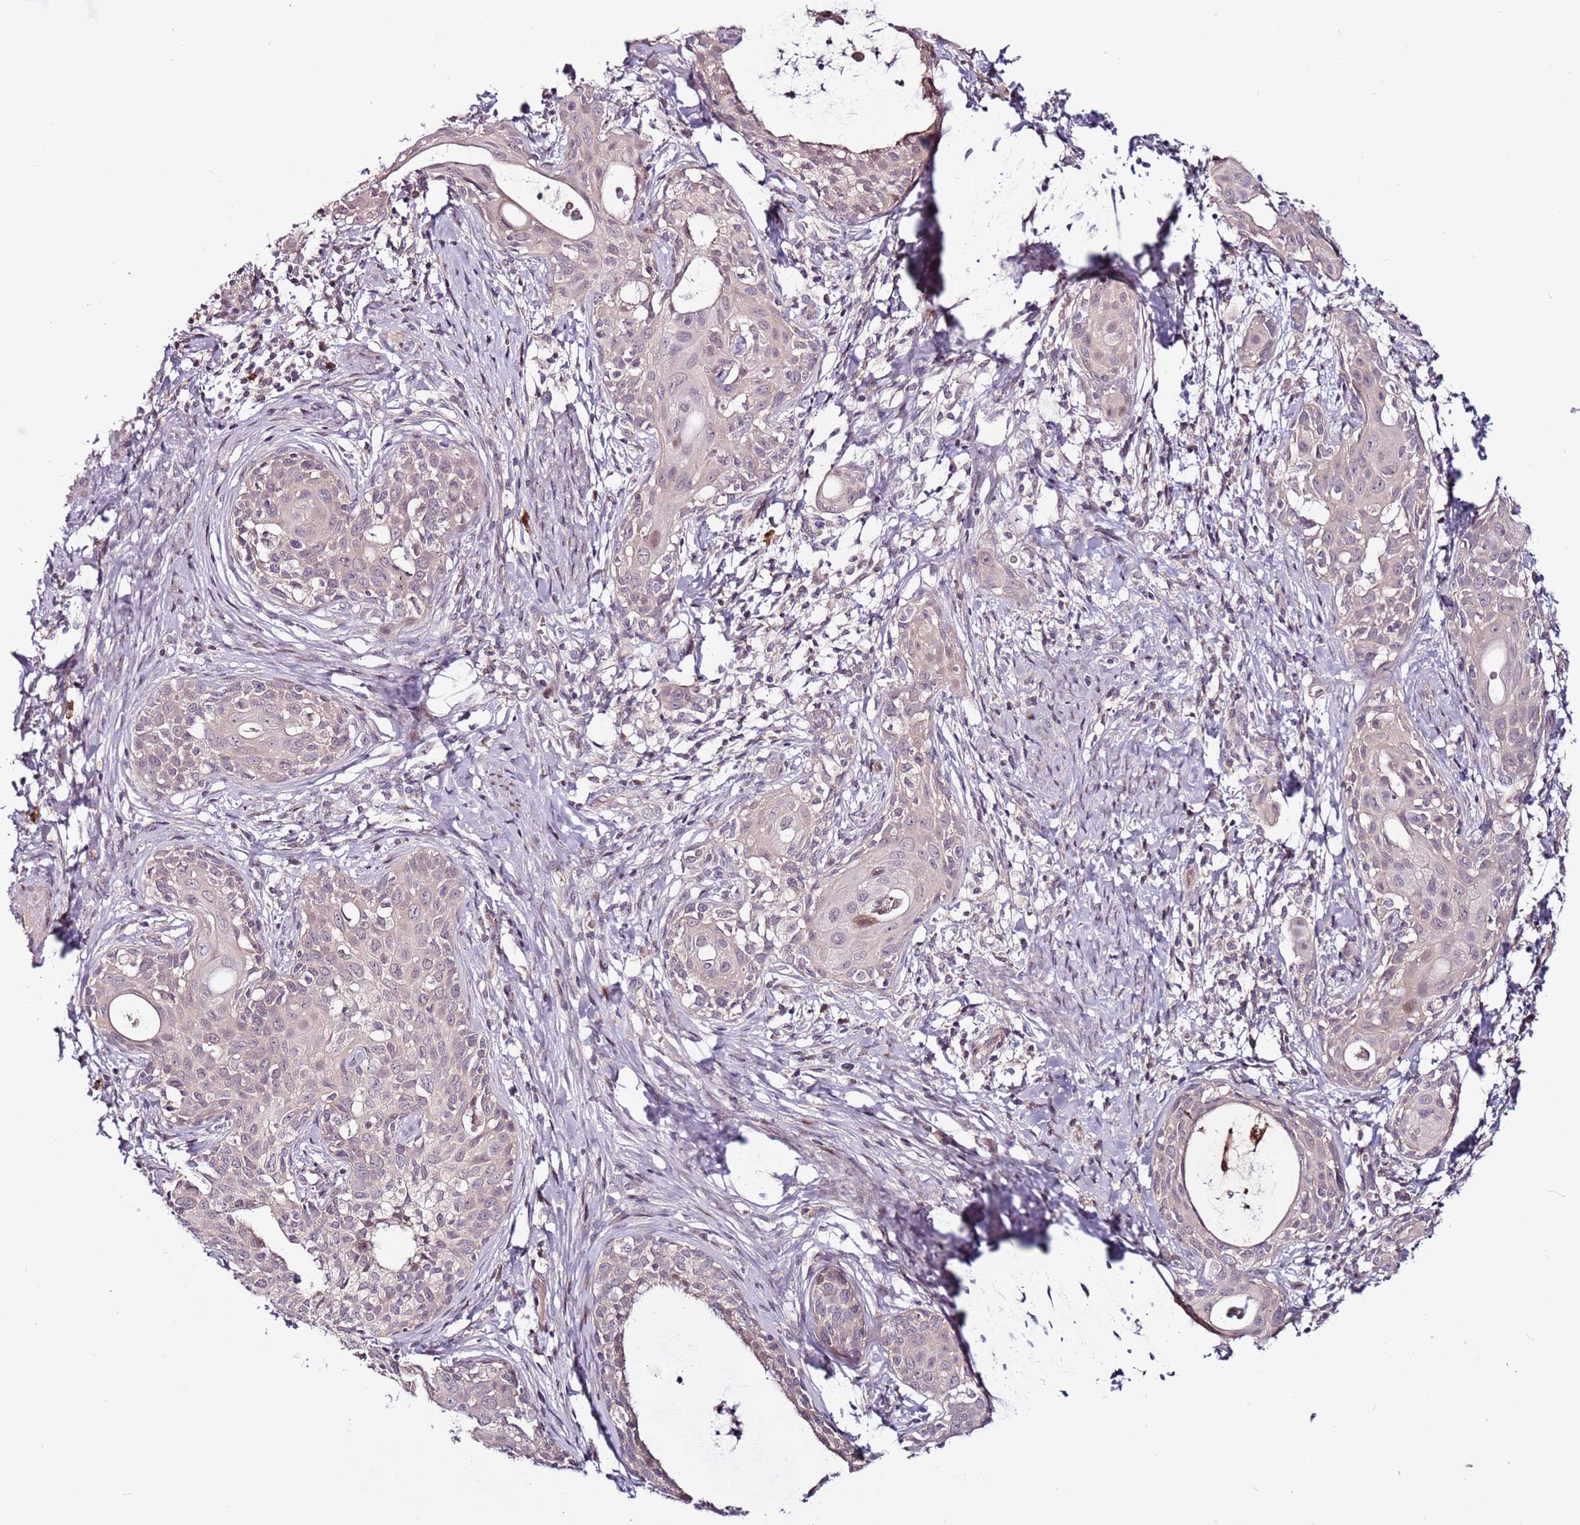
{"staining": {"intensity": "weak", "quantity": "<25%", "location": "cytoplasmic/membranous"}, "tissue": "cervical cancer", "cell_type": "Tumor cells", "image_type": "cancer", "snomed": [{"axis": "morphology", "description": "Squamous cell carcinoma, NOS"}, {"axis": "topography", "description": "Cervix"}], "caption": "The photomicrograph displays no significant positivity in tumor cells of cervical cancer (squamous cell carcinoma).", "gene": "MTG2", "patient": {"sex": "female", "age": 52}}